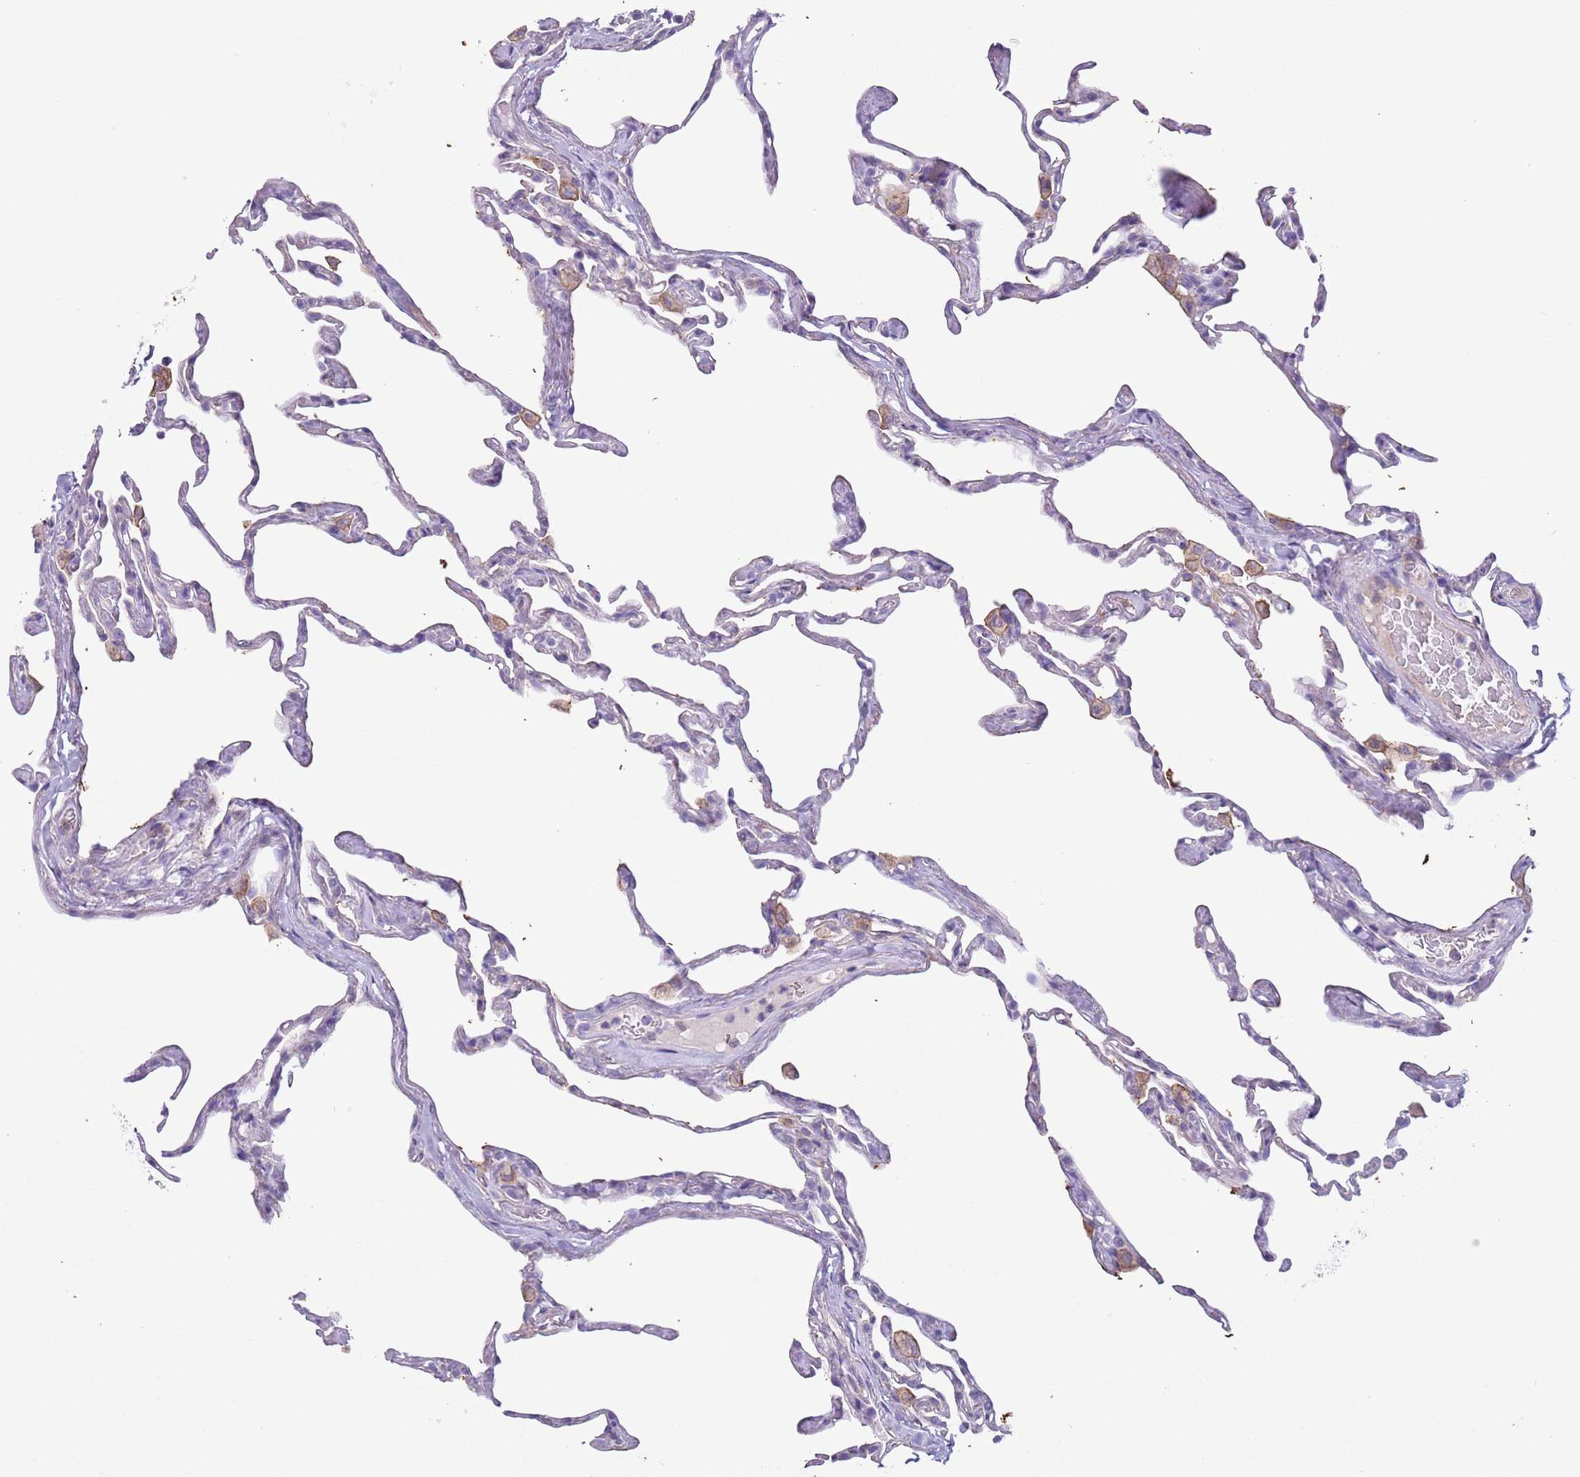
{"staining": {"intensity": "negative", "quantity": "none", "location": "none"}, "tissue": "lung", "cell_type": "Alveolar cells", "image_type": "normal", "snomed": [{"axis": "morphology", "description": "Normal tissue, NOS"}, {"axis": "topography", "description": "Lung"}], "caption": "The micrograph reveals no significant positivity in alveolar cells of lung.", "gene": "RBP3", "patient": {"sex": "male", "age": 65}}